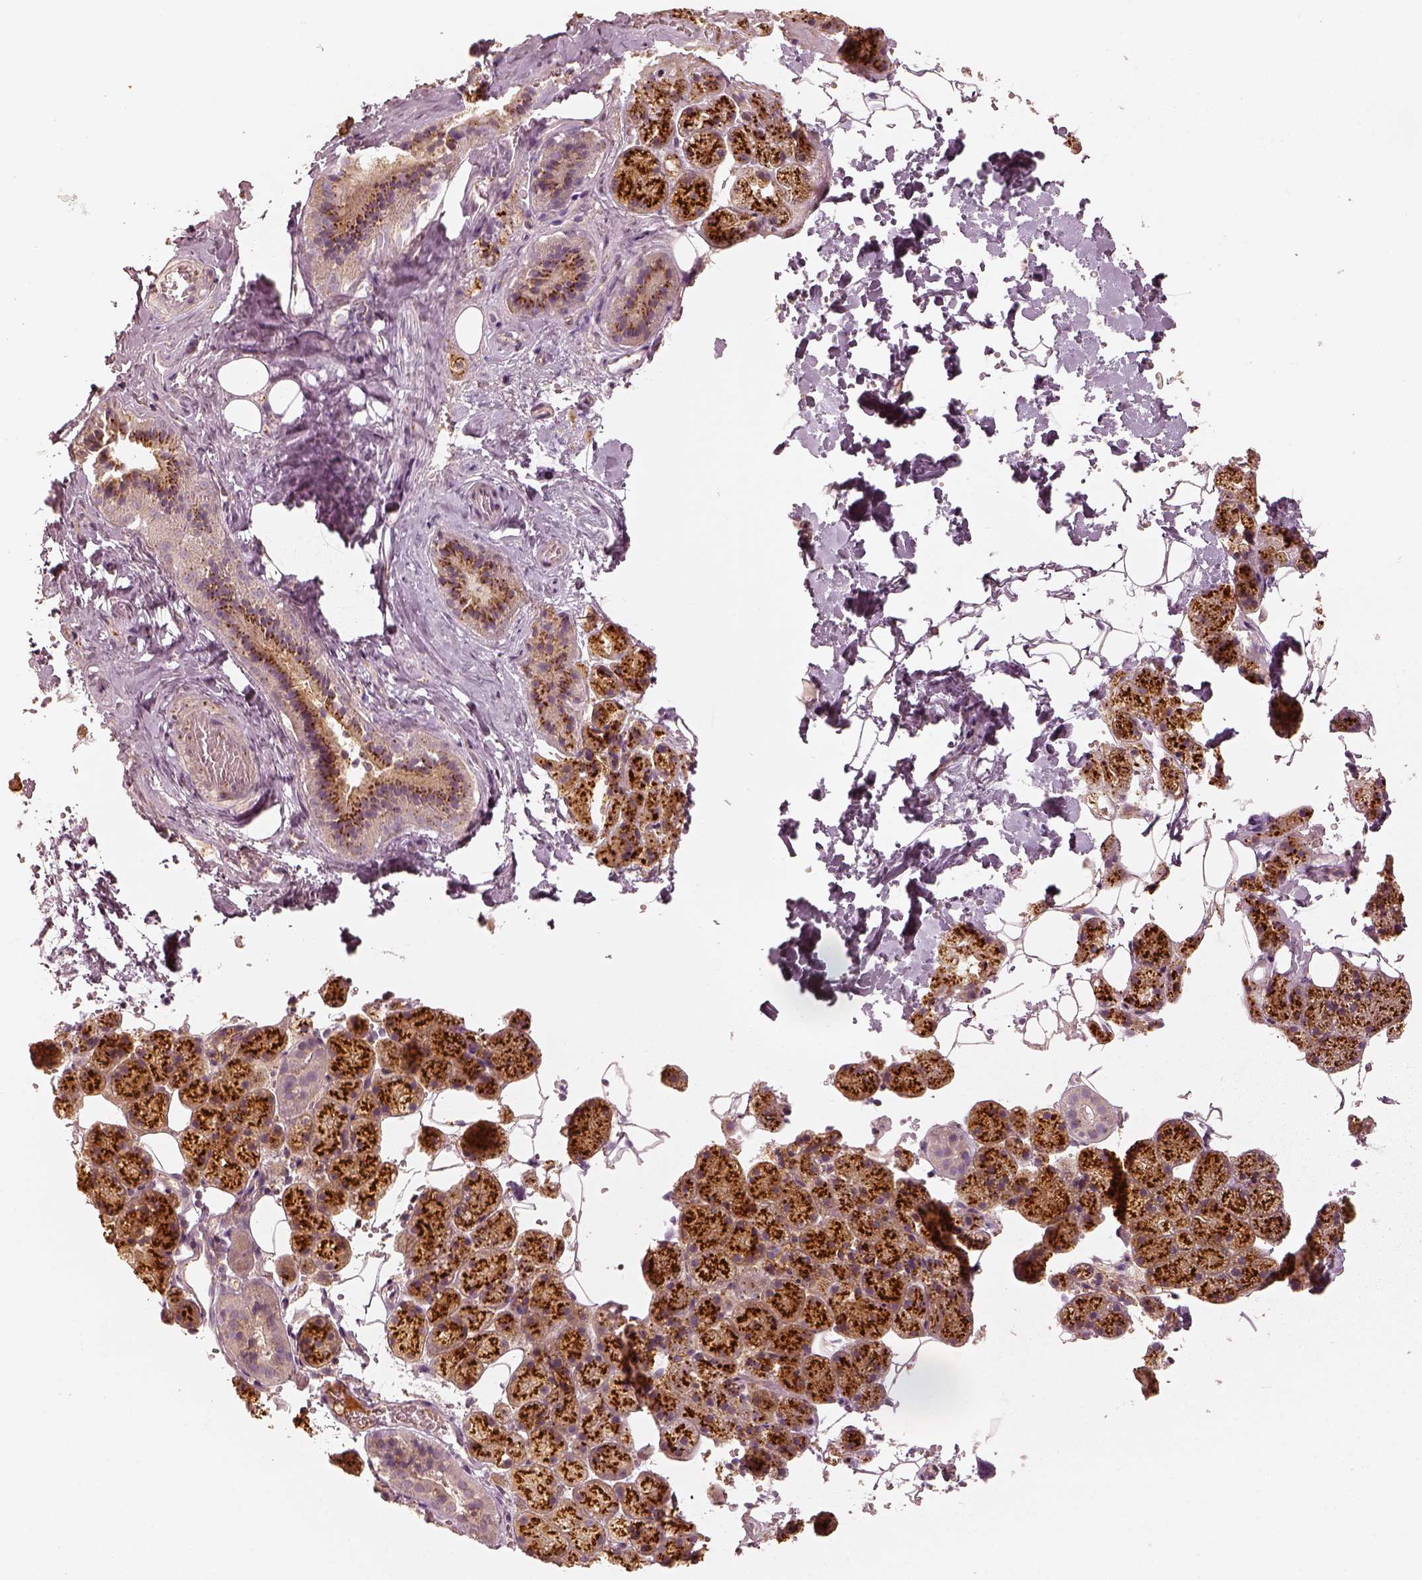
{"staining": {"intensity": "strong", "quantity": ">75%", "location": "cytoplasmic/membranous"}, "tissue": "salivary gland", "cell_type": "Glandular cells", "image_type": "normal", "snomed": [{"axis": "morphology", "description": "Normal tissue, NOS"}, {"axis": "topography", "description": "Salivary gland"}], "caption": "A histopathology image of human salivary gland stained for a protein exhibits strong cytoplasmic/membranous brown staining in glandular cells.", "gene": "GORASP2", "patient": {"sex": "male", "age": 38}}